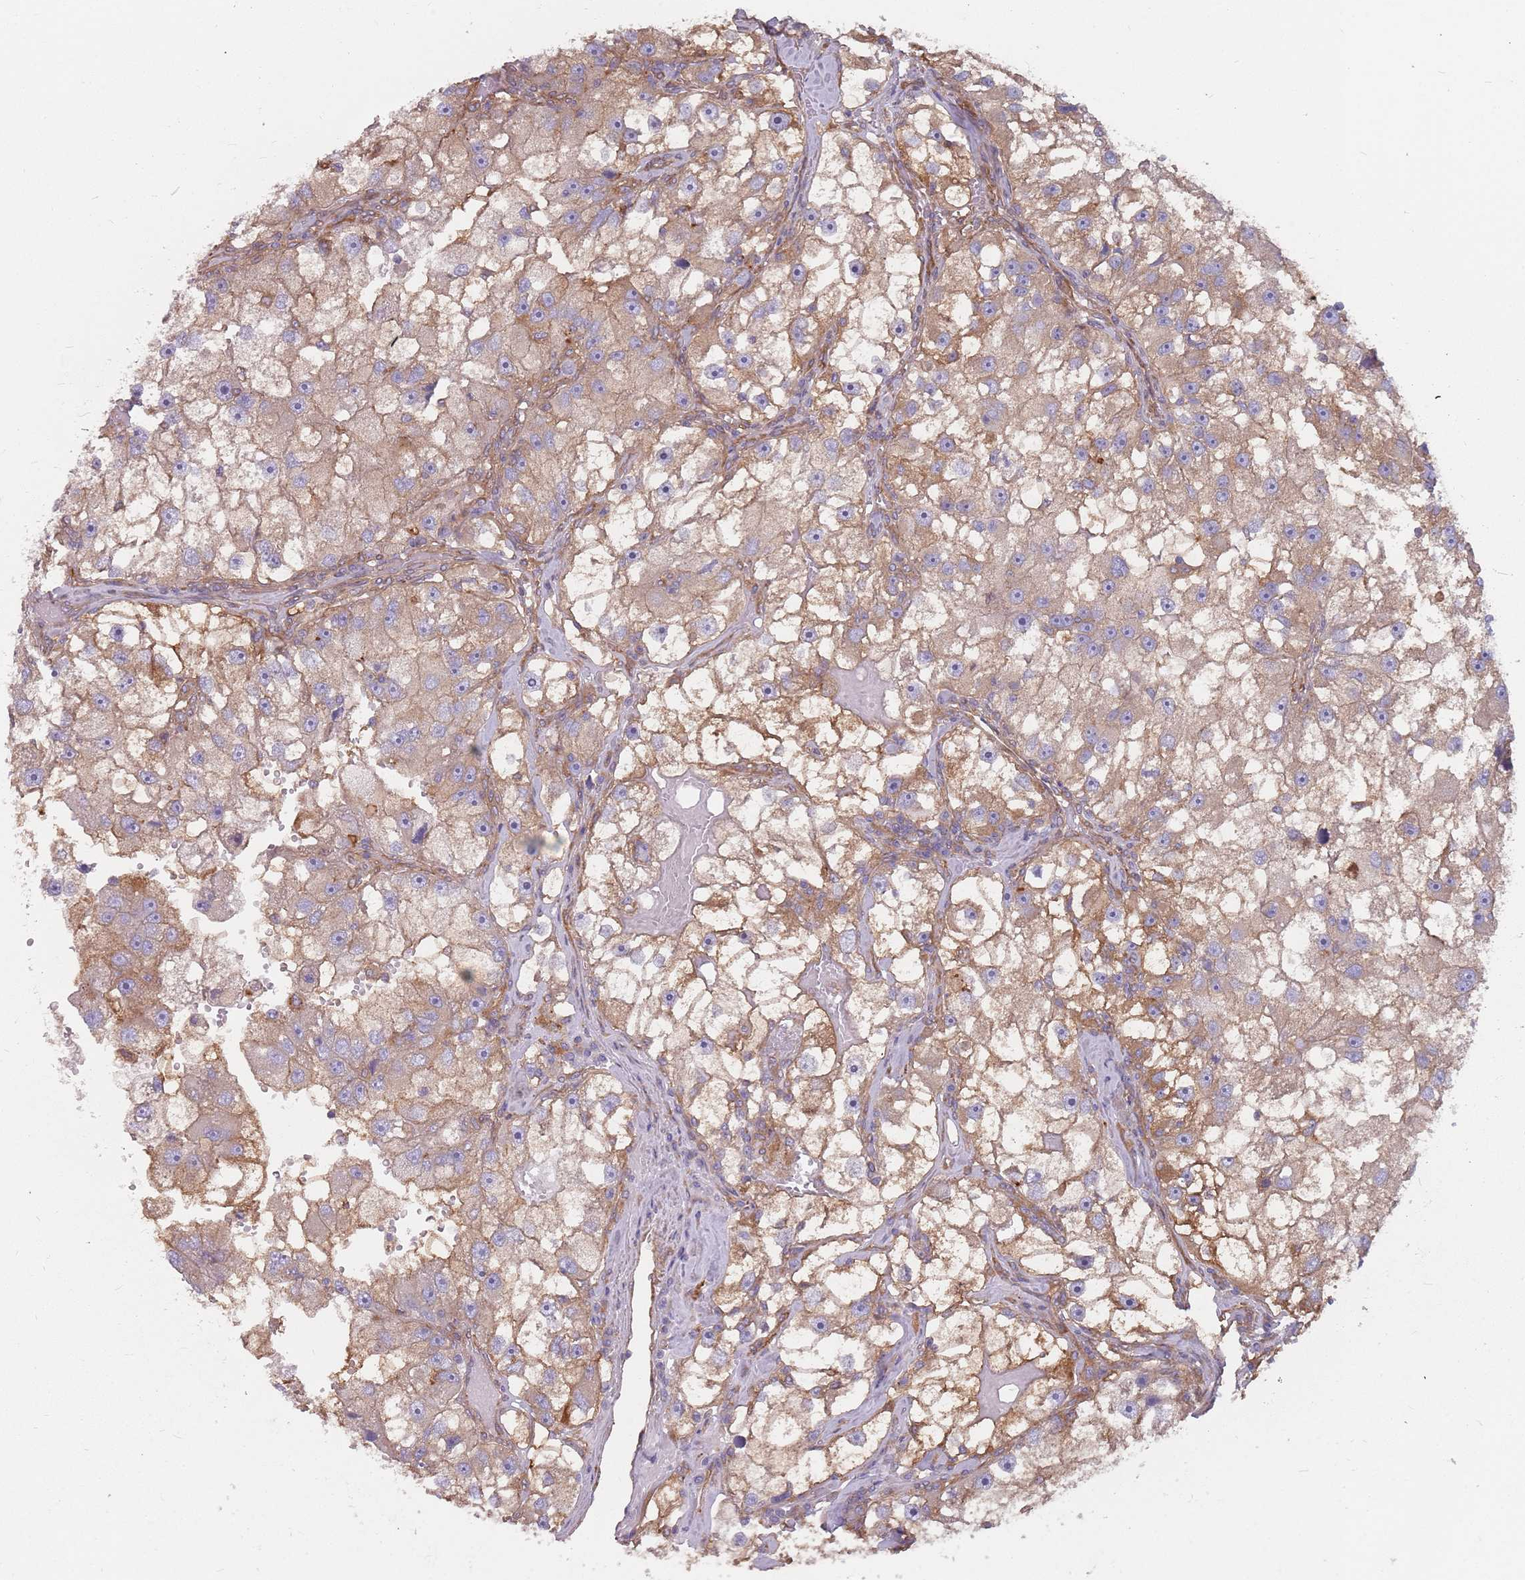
{"staining": {"intensity": "moderate", "quantity": "25%-75%", "location": "cytoplasmic/membranous"}, "tissue": "renal cancer", "cell_type": "Tumor cells", "image_type": "cancer", "snomed": [{"axis": "morphology", "description": "Adenocarcinoma, NOS"}, {"axis": "topography", "description": "Kidney"}], "caption": "This is an image of IHC staining of renal cancer, which shows moderate expression in the cytoplasmic/membranous of tumor cells.", "gene": "SPDL1", "patient": {"sex": "male", "age": 63}}